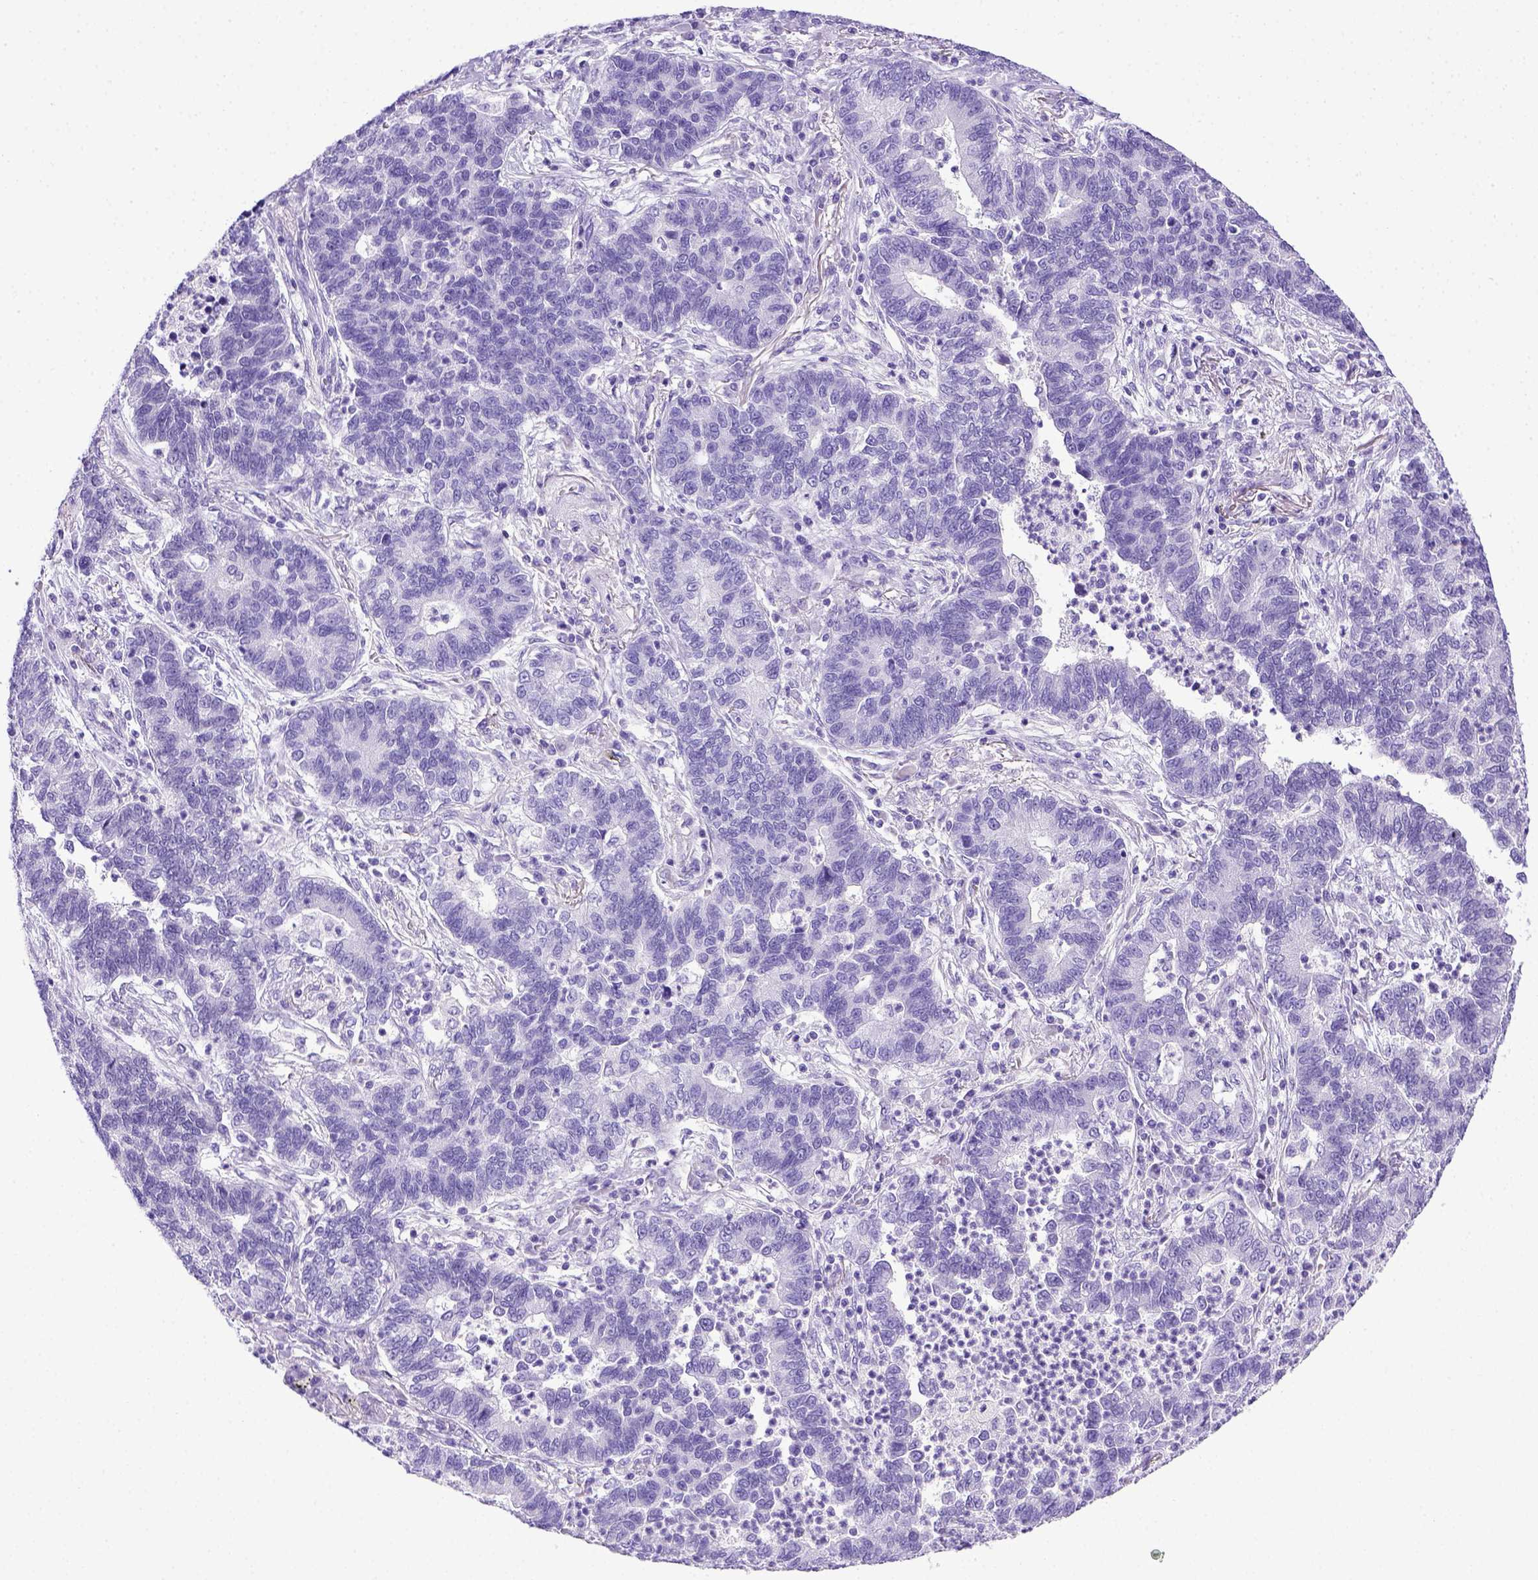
{"staining": {"intensity": "negative", "quantity": "none", "location": "none"}, "tissue": "lung cancer", "cell_type": "Tumor cells", "image_type": "cancer", "snomed": [{"axis": "morphology", "description": "Adenocarcinoma, NOS"}, {"axis": "topography", "description": "Lung"}], "caption": "Photomicrograph shows no significant protein expression in tumor cells of adenocarcinoma (lung).", "gene": "ITIH4", "patient": {"sex": "female", "age": 57}}